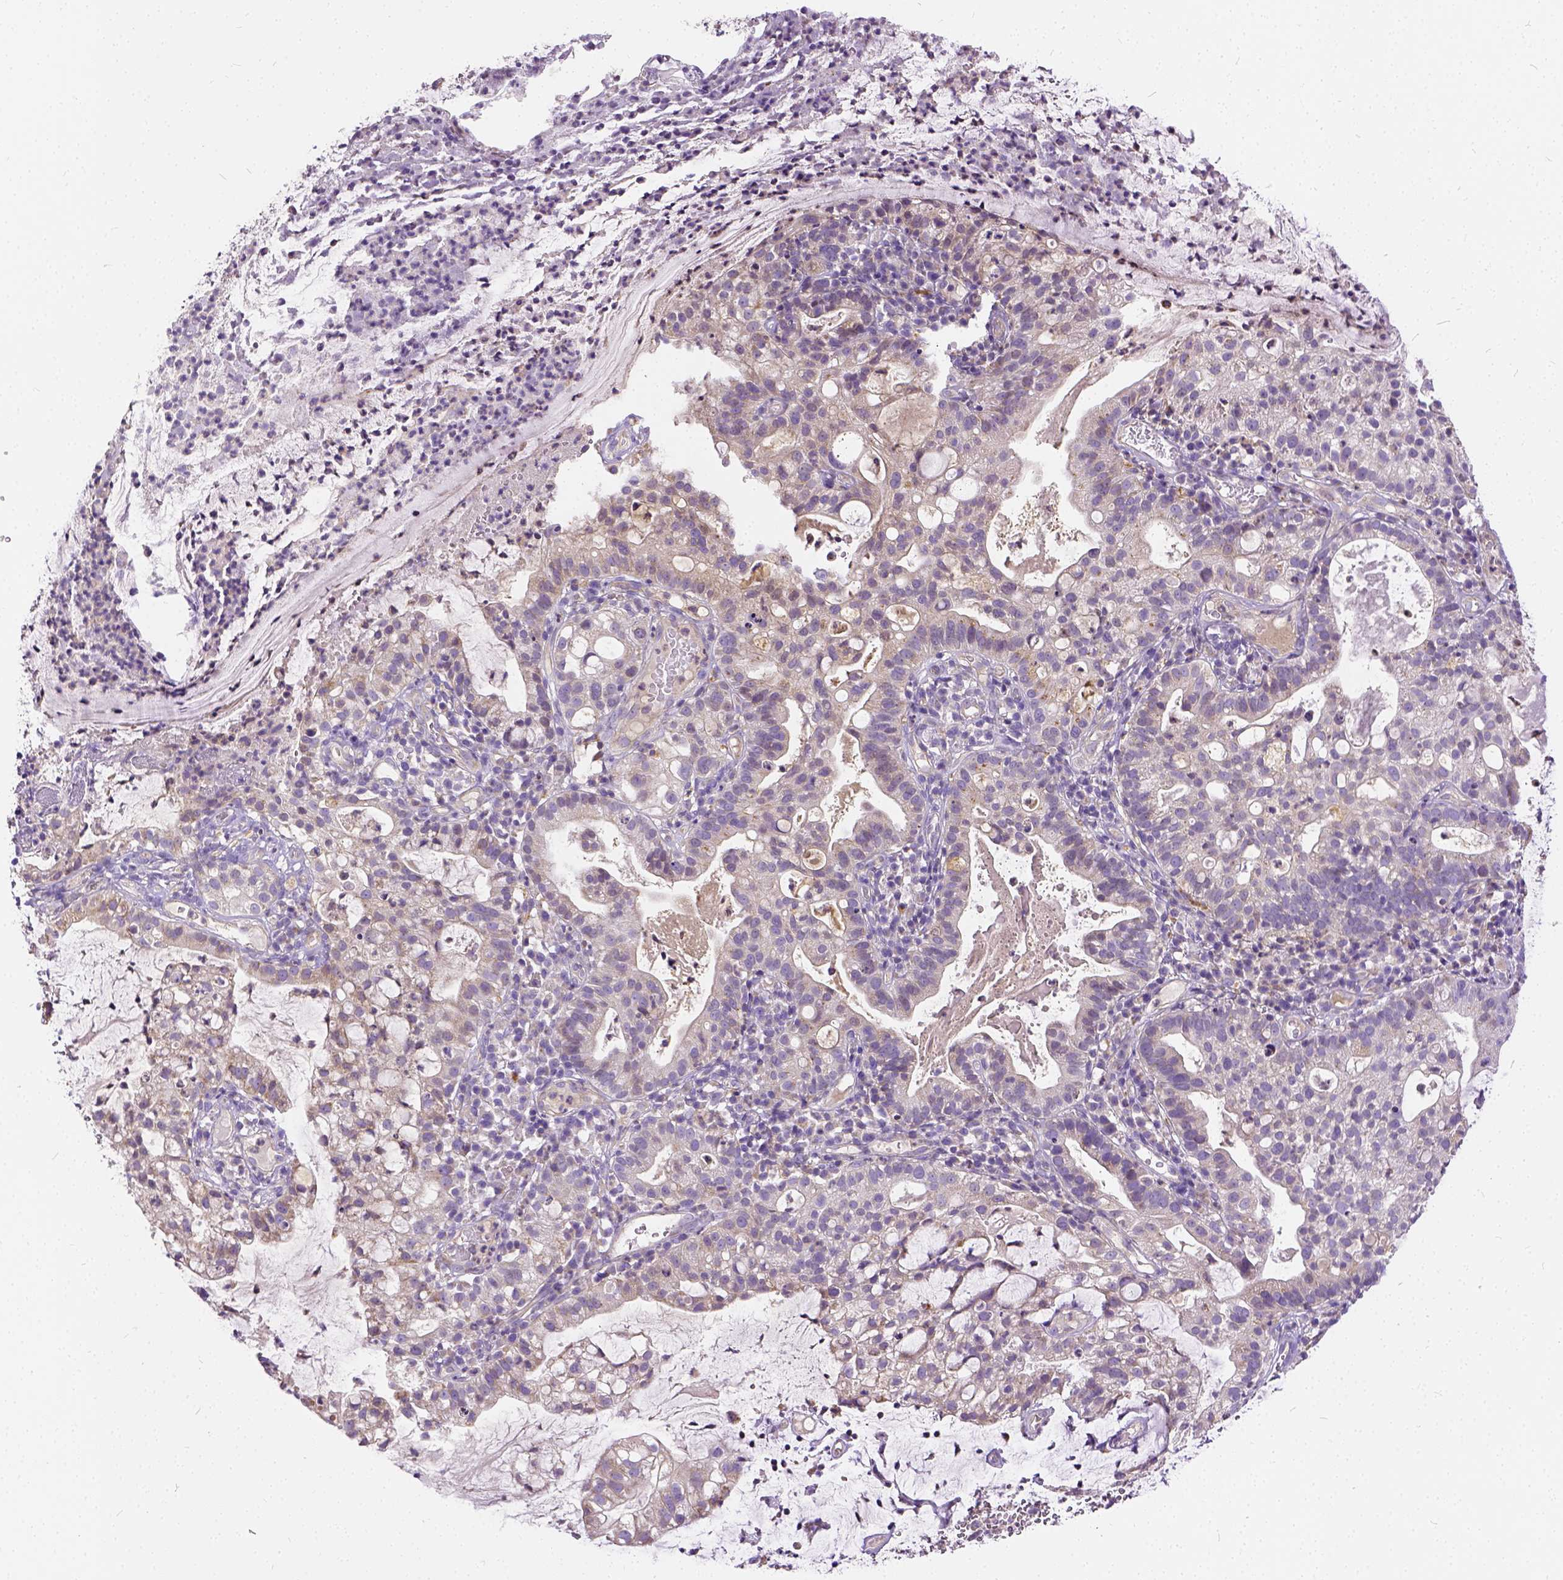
{"staining": {"intensity": "negative", "quantity": "none", "location": "none"}, "tissue": "cervical cancer", "cell_type": "Tumor cells", "image_type": "cancer", "snomed": [{"axis": "morphology", "description": "Adenocarcinoma, NOS"}, {"axis": "topography", "description": "Cervix"}], "caption": "Immunohistochemistry (IHC) photomicrograph of cervical adenocarcinoma stained for a protein (brown), which demonstrates no positivity in tumor cells. (DAB (3,3'-diaminobenzidine) immunohistochemistry (IHC) with hematoxylin counter stain).", "gene": "CADM4", "patient": {"sex": "female", "age": 41}}